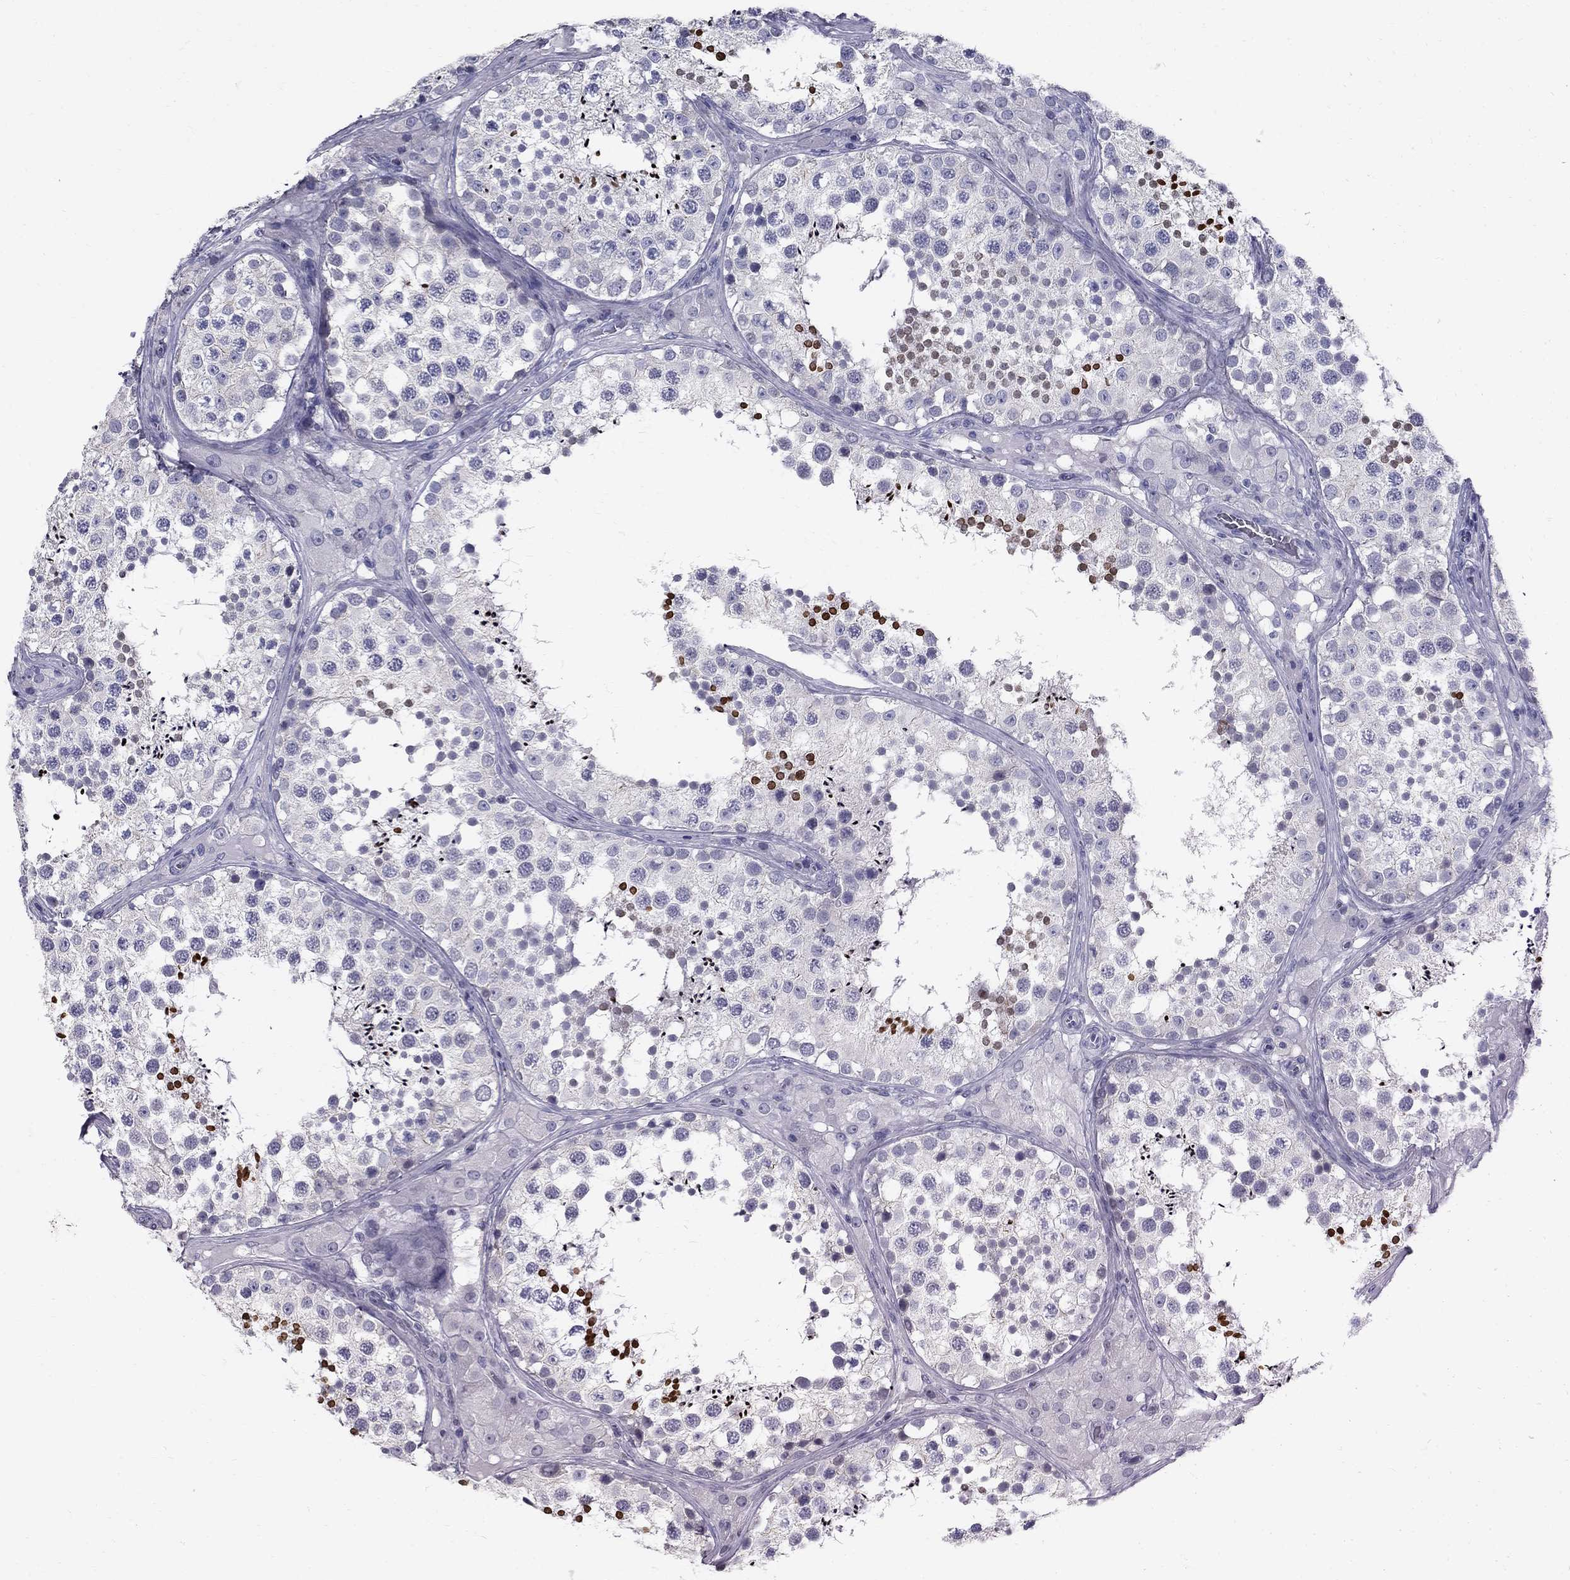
{"staining": {"intensity": "strong", "quantity": "<25%", "location": "nuclear"}, "tissue": "testis", "cell_type": "Cells in seminiferous ducts", "image_type": "normal", "snomed": [{"axis": "morphology", "description": "Normal tissue, NOS"}, {"axis": "topography", "description": "Testis"}], "caption": "Immunohistochemical staining of normal human testis demonstrates strong nuclear protein positivity in approximately <25% of cells in seminiferous ducts.", "gene": "TP53TG5", "patient": {"sex": "male", "age": 34}}